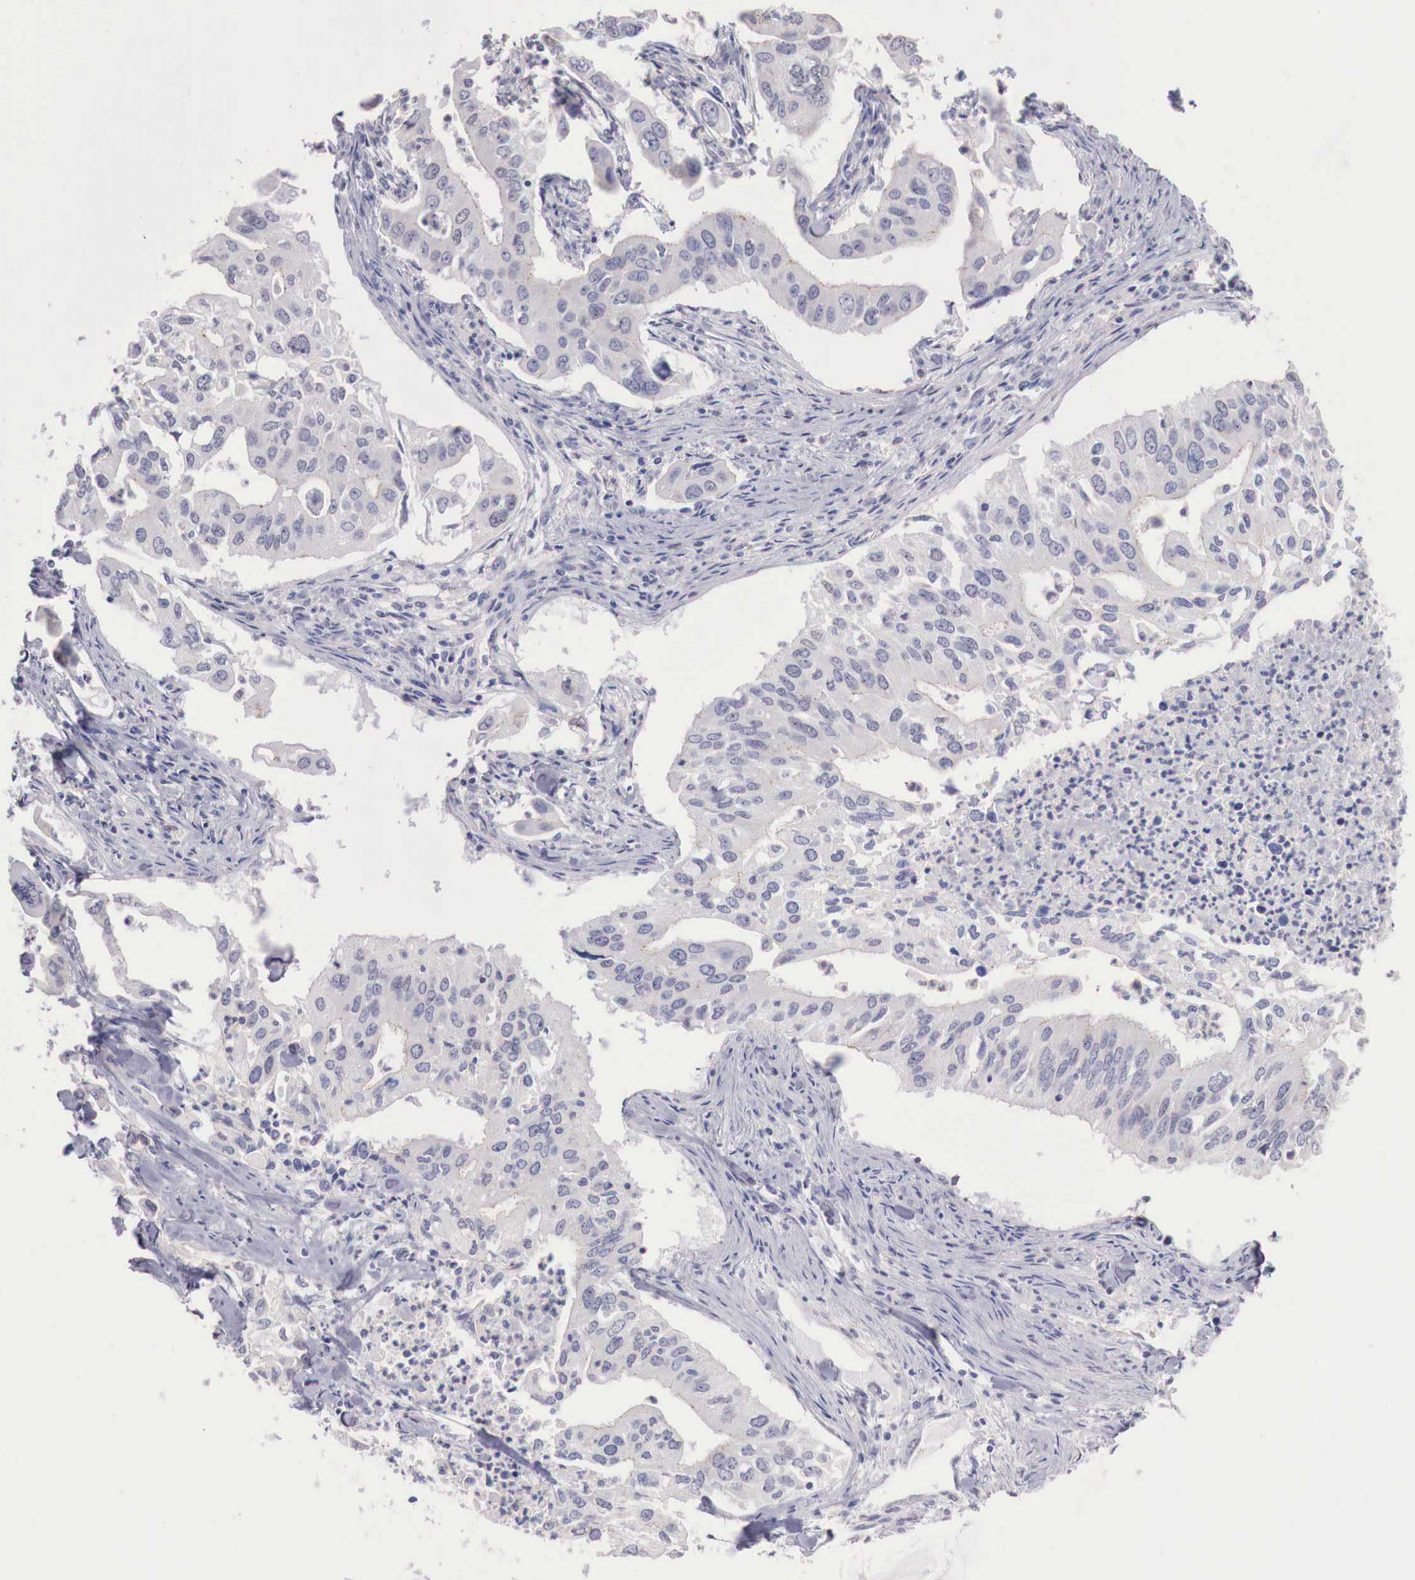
{"staining": {"intensity": "negative", "quantity": "none", "location": "none"}, "tissue": "lung cancer", "cell_type": "Tumor cells", "image_type": "cancer", "snomed": [{"axis": "morphology", "description": "Adenocarcinoma, NOS"}, {"axis": "topography", "description": "Lung"}], "caption": "The histopathology image demonstrates no significant positivity in tumor cells of lung cancer.", "gene": "TRIM13", "patient": {"sex": "male", "age": 48}}